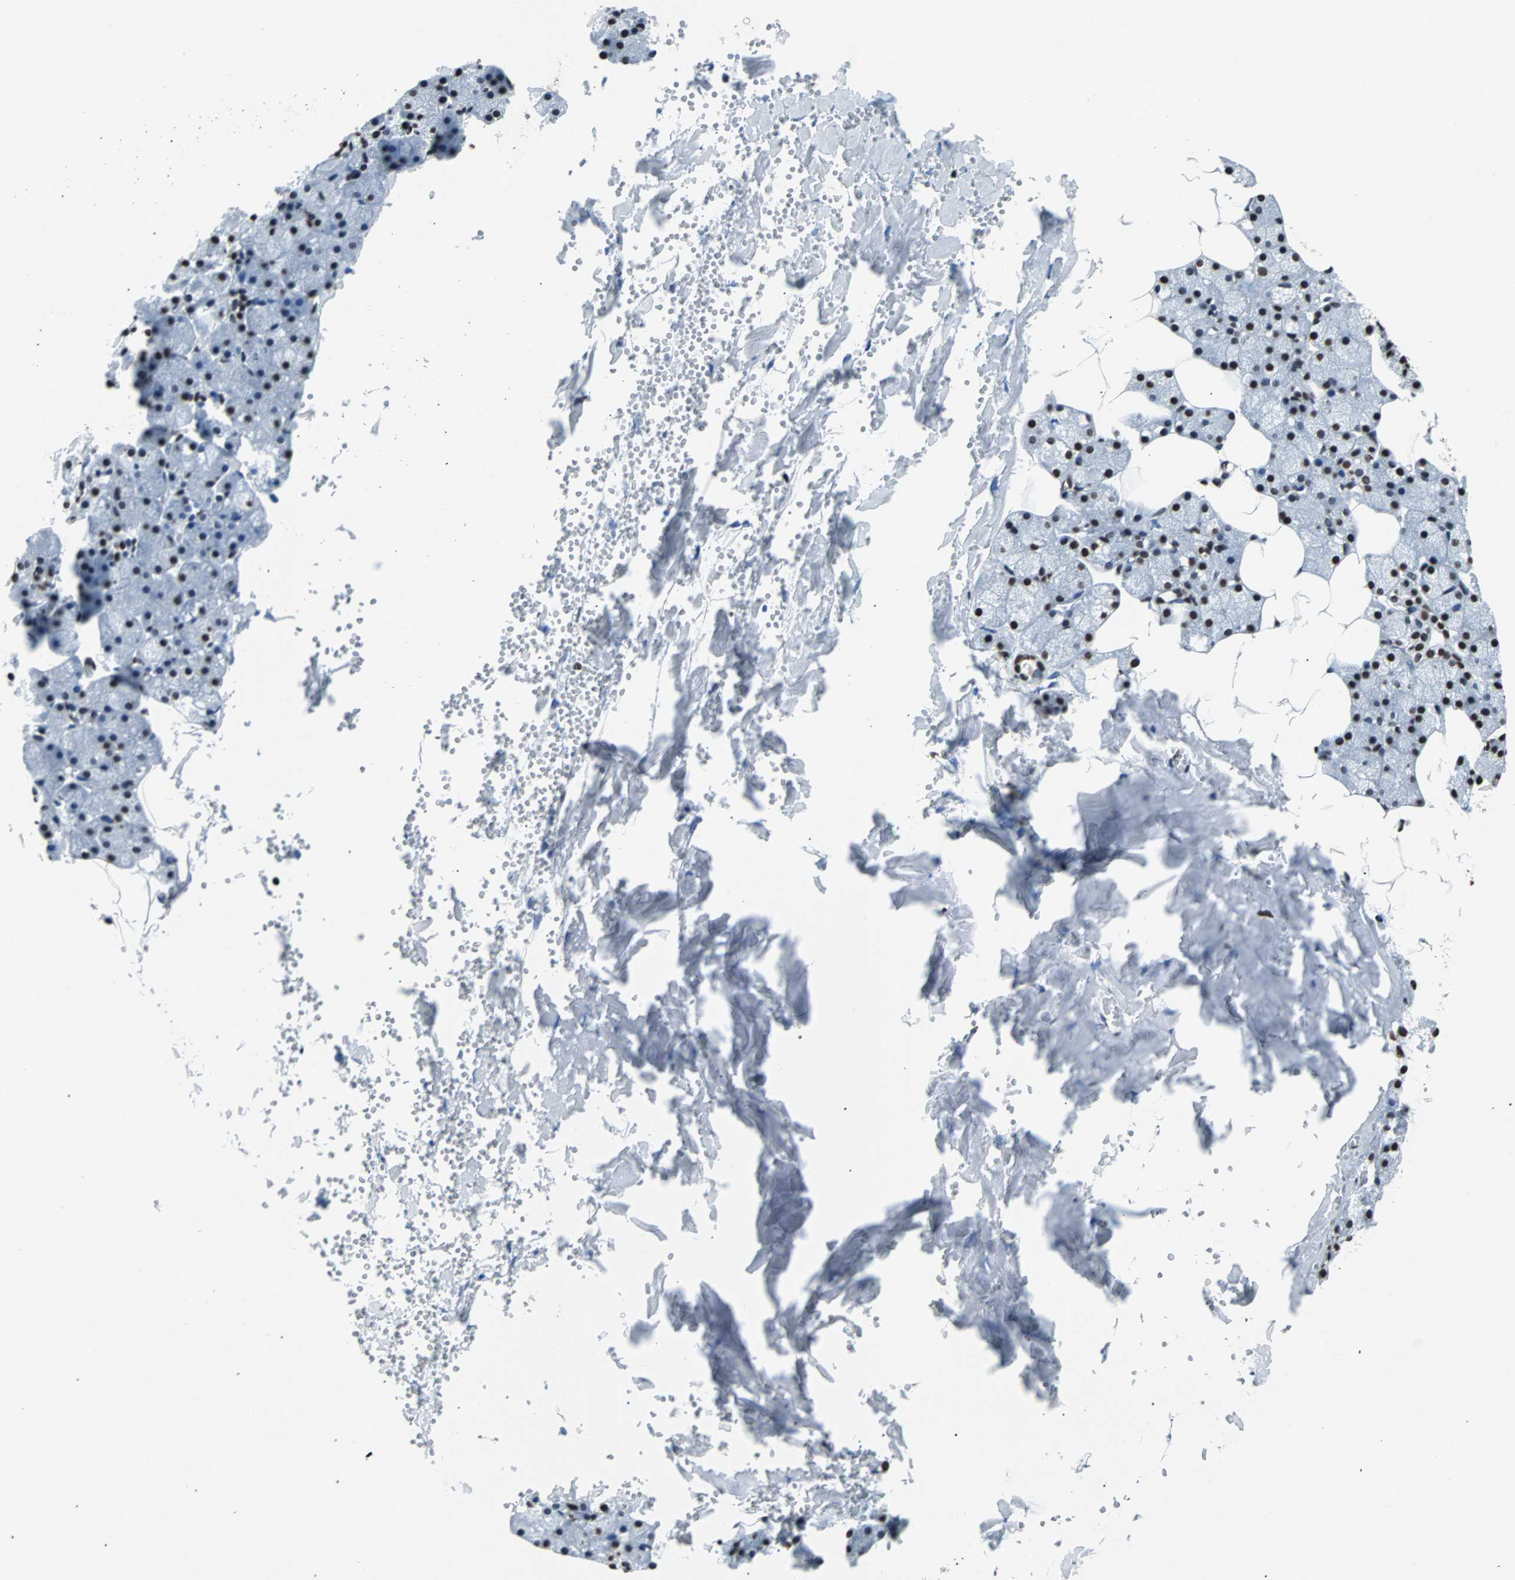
{"staining": {"intensity": "strong", "quantity": ">75%", "location": "nuclear"}, "tissue": "salivary gland", "cell_type": "Glandular cells", "image_type": "normal", "snomed": [{"axis": "morphology", "description": "Normal tissue, NOS"}, {"axis": "topography", "description": "Salivary gland"}], "caption": "Strong nuclear staining for a protein is identified in approximately >75% of glandular cells of unremarkable salivary gland using immunohistochemistry.", "gene": "FUBP1", "patient": {"sex": "male", "age": 62}}